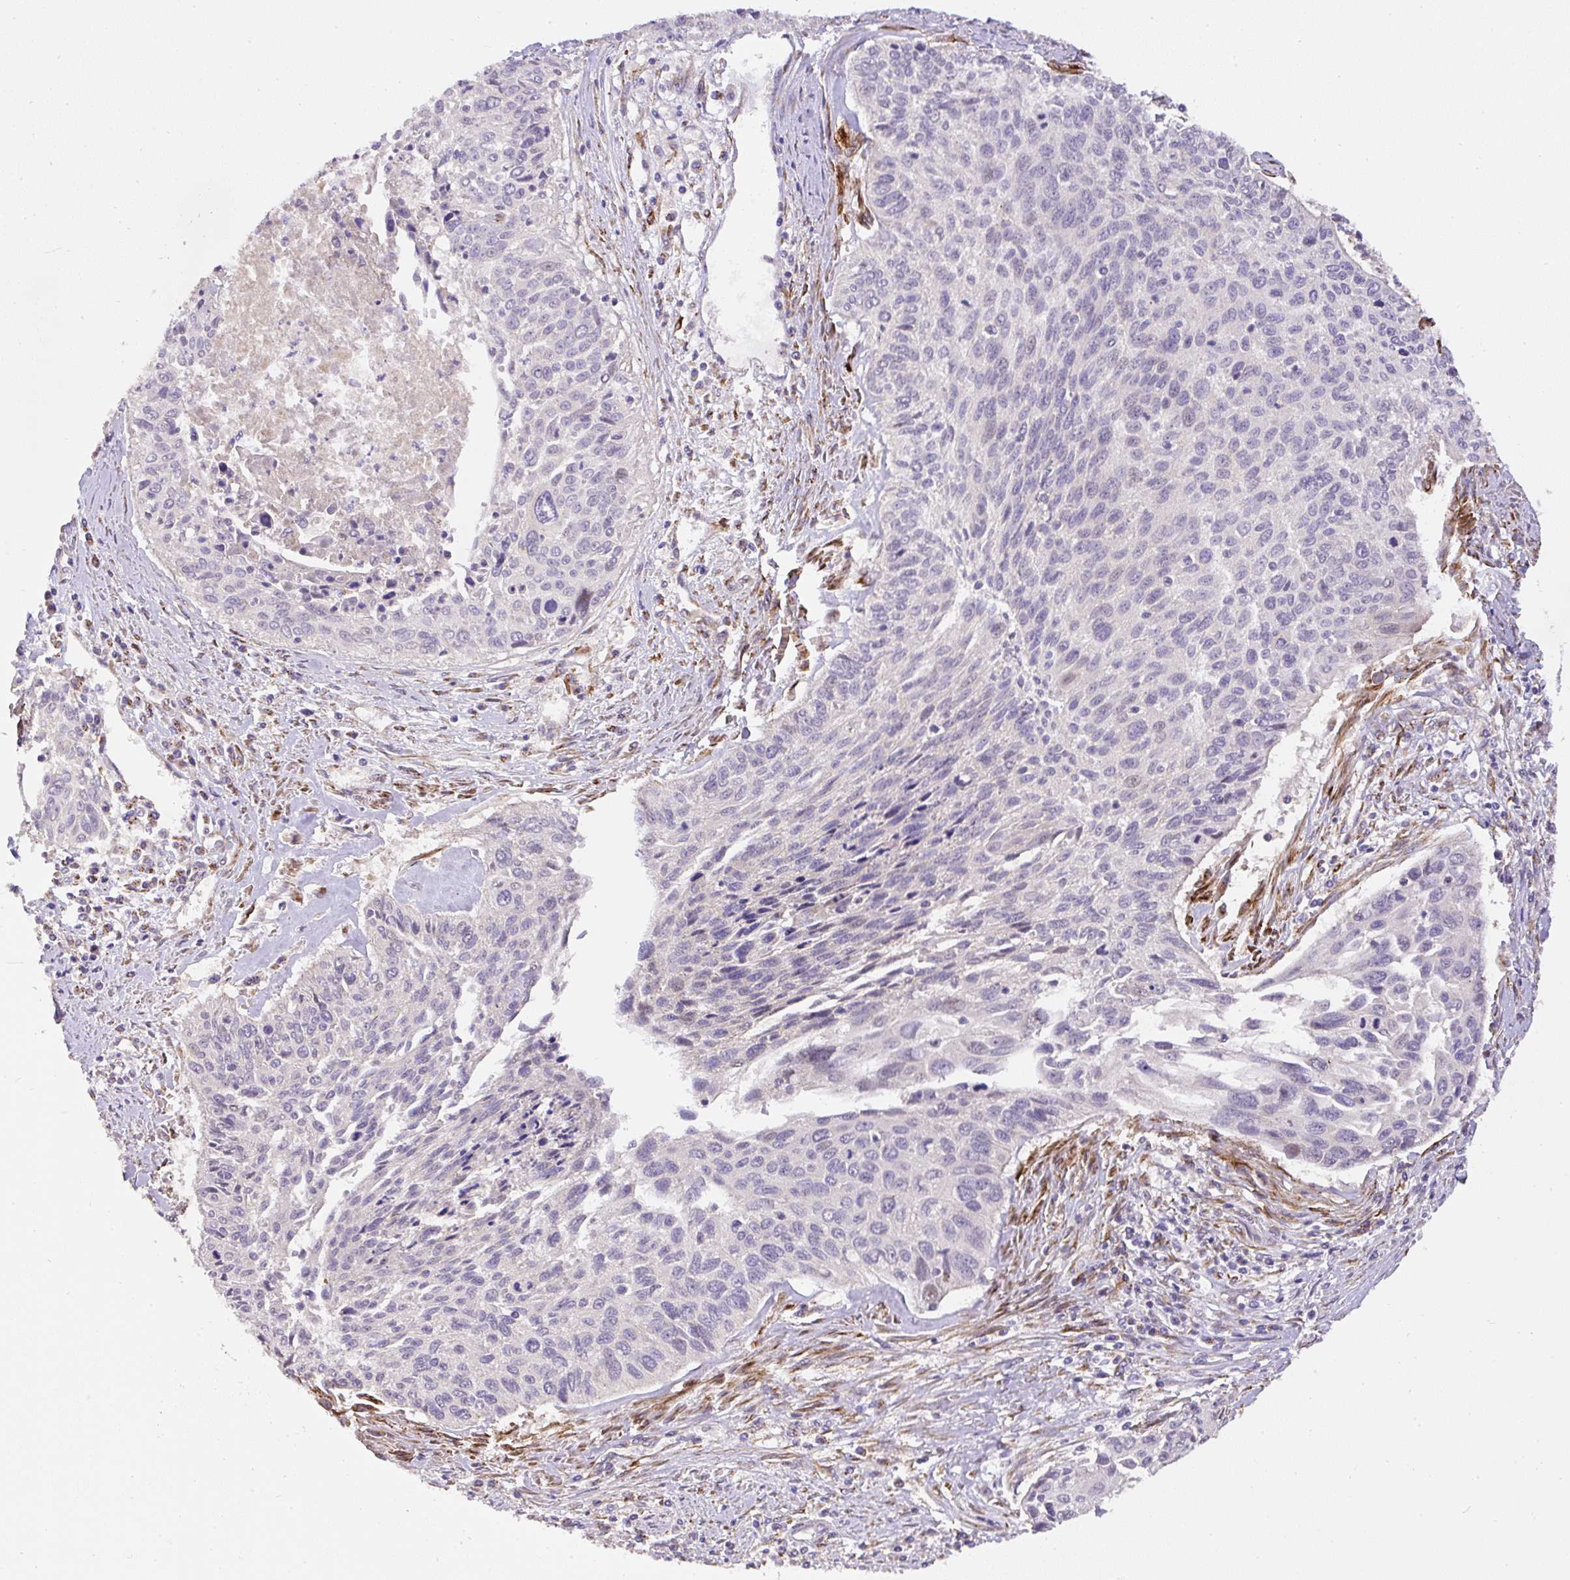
{"staining": {"intensity": "negative", "quantity": "none", "location": "none"}, "tissue": "cervical cancer", "cell_type": "Tumor cells", "image_type": "cancer", "snomed": [{"axis": "morphology", "description": "Squamous cell carcinoma, NOS"}, {"axis": "topography", "description": "Cervix"}], "caption": "Immunohistochemical staining of human cervical cancer exhibits no significant positivity in tumor cells.", "gene": "RNF170", "patient": {"sex": "female", "age": 55}}